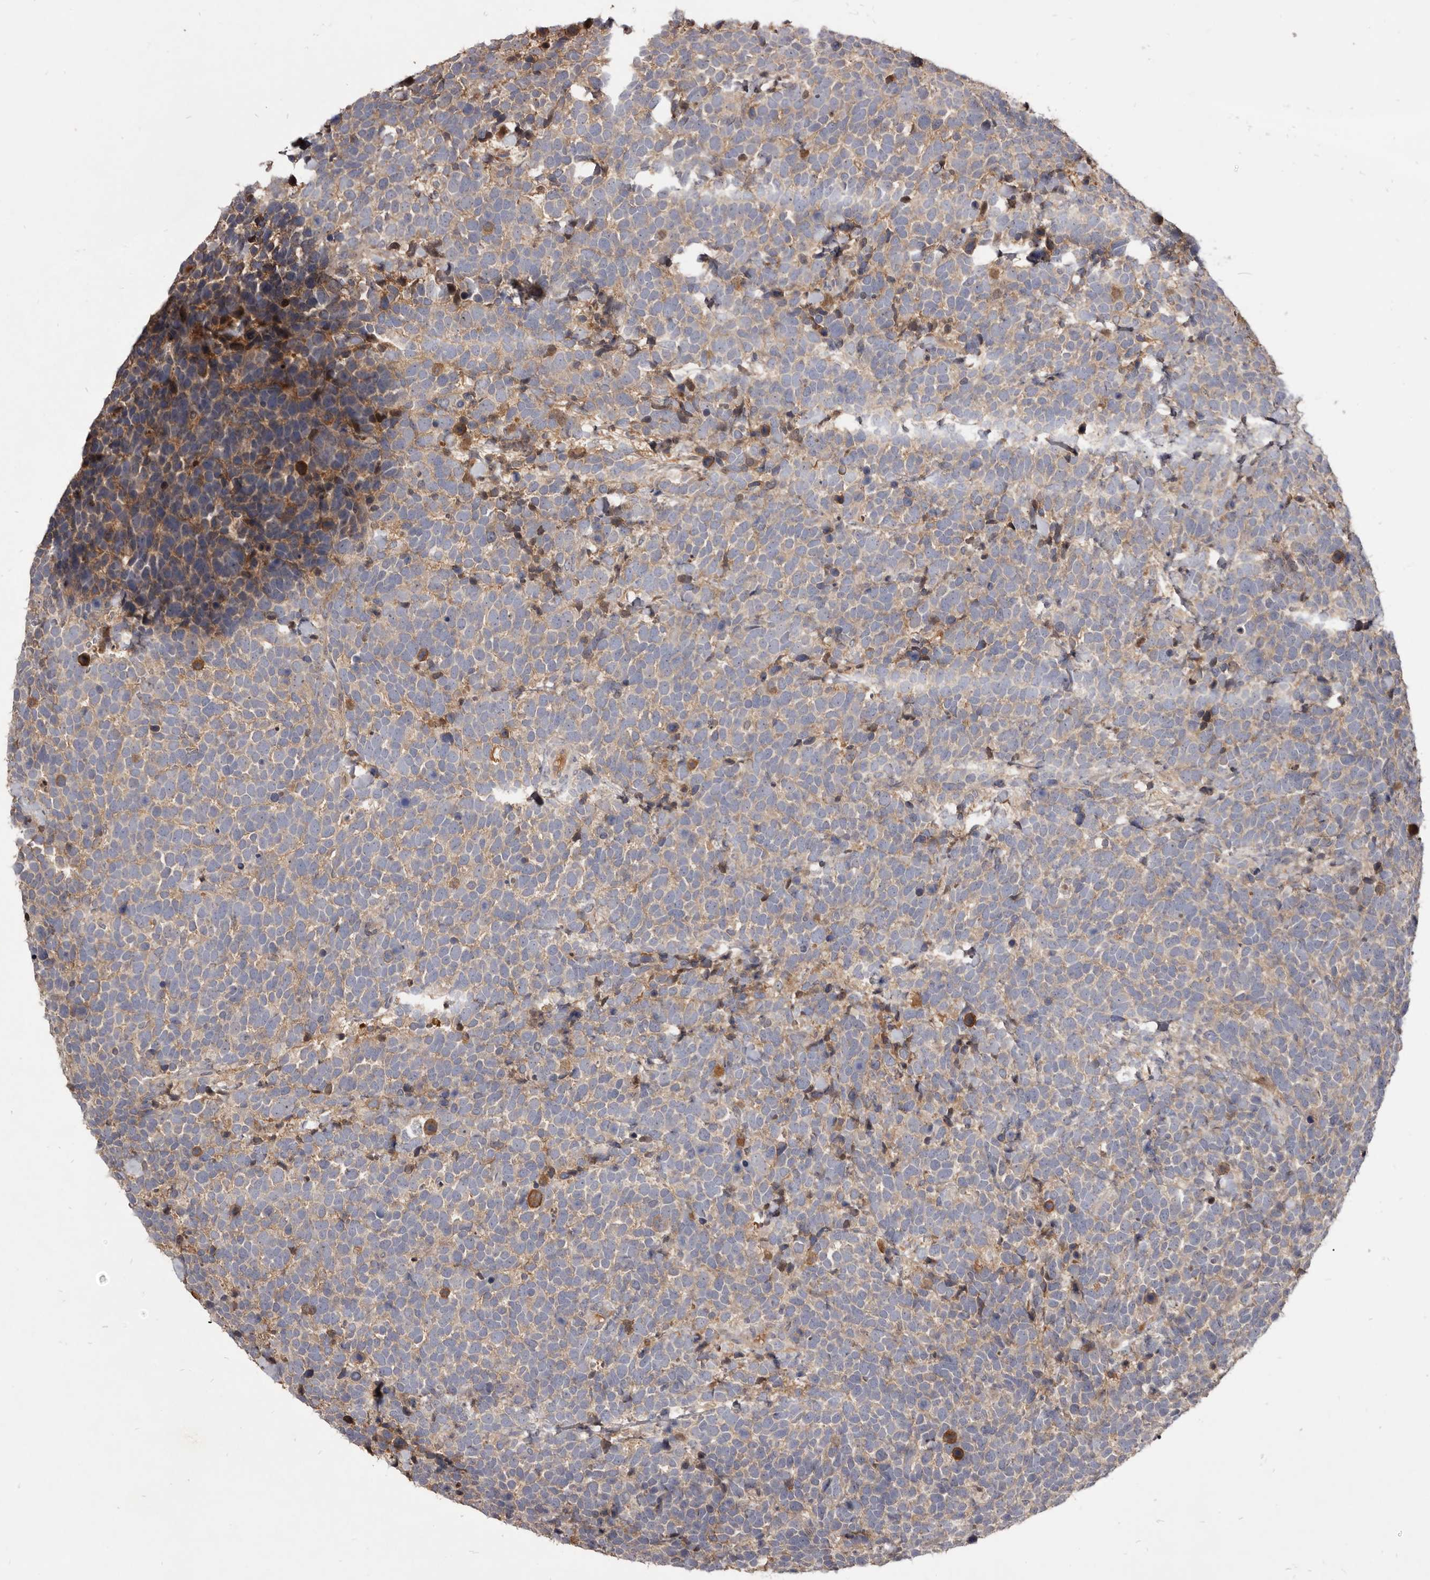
{"staining": {"intensity": "weak", "quantity": "25%-75%", "location": "cytoplasmic/membranous"}, "tissue": "urothelial cancer", "cell_type": "Tumor cells", "image_type": "cancer", "snomed": [{"axis": "morphology", "description": "Urothelial carcinoma, High grade"}, {"axis": "topography", "description": "Urinary bladder"}], "caption": "IHC photomicrograph of neoplastic tissue: human urothelial cancer stained using immunohistochemistry (IHC) displays low levels of weak protein expression localized specifically in the cytoplasmic/membranous of tumor cells, appearing as a cytoplasmic/membranous brown color.", "gene": "TTC39A", "patient": {"sex": "female", "age": 82}}